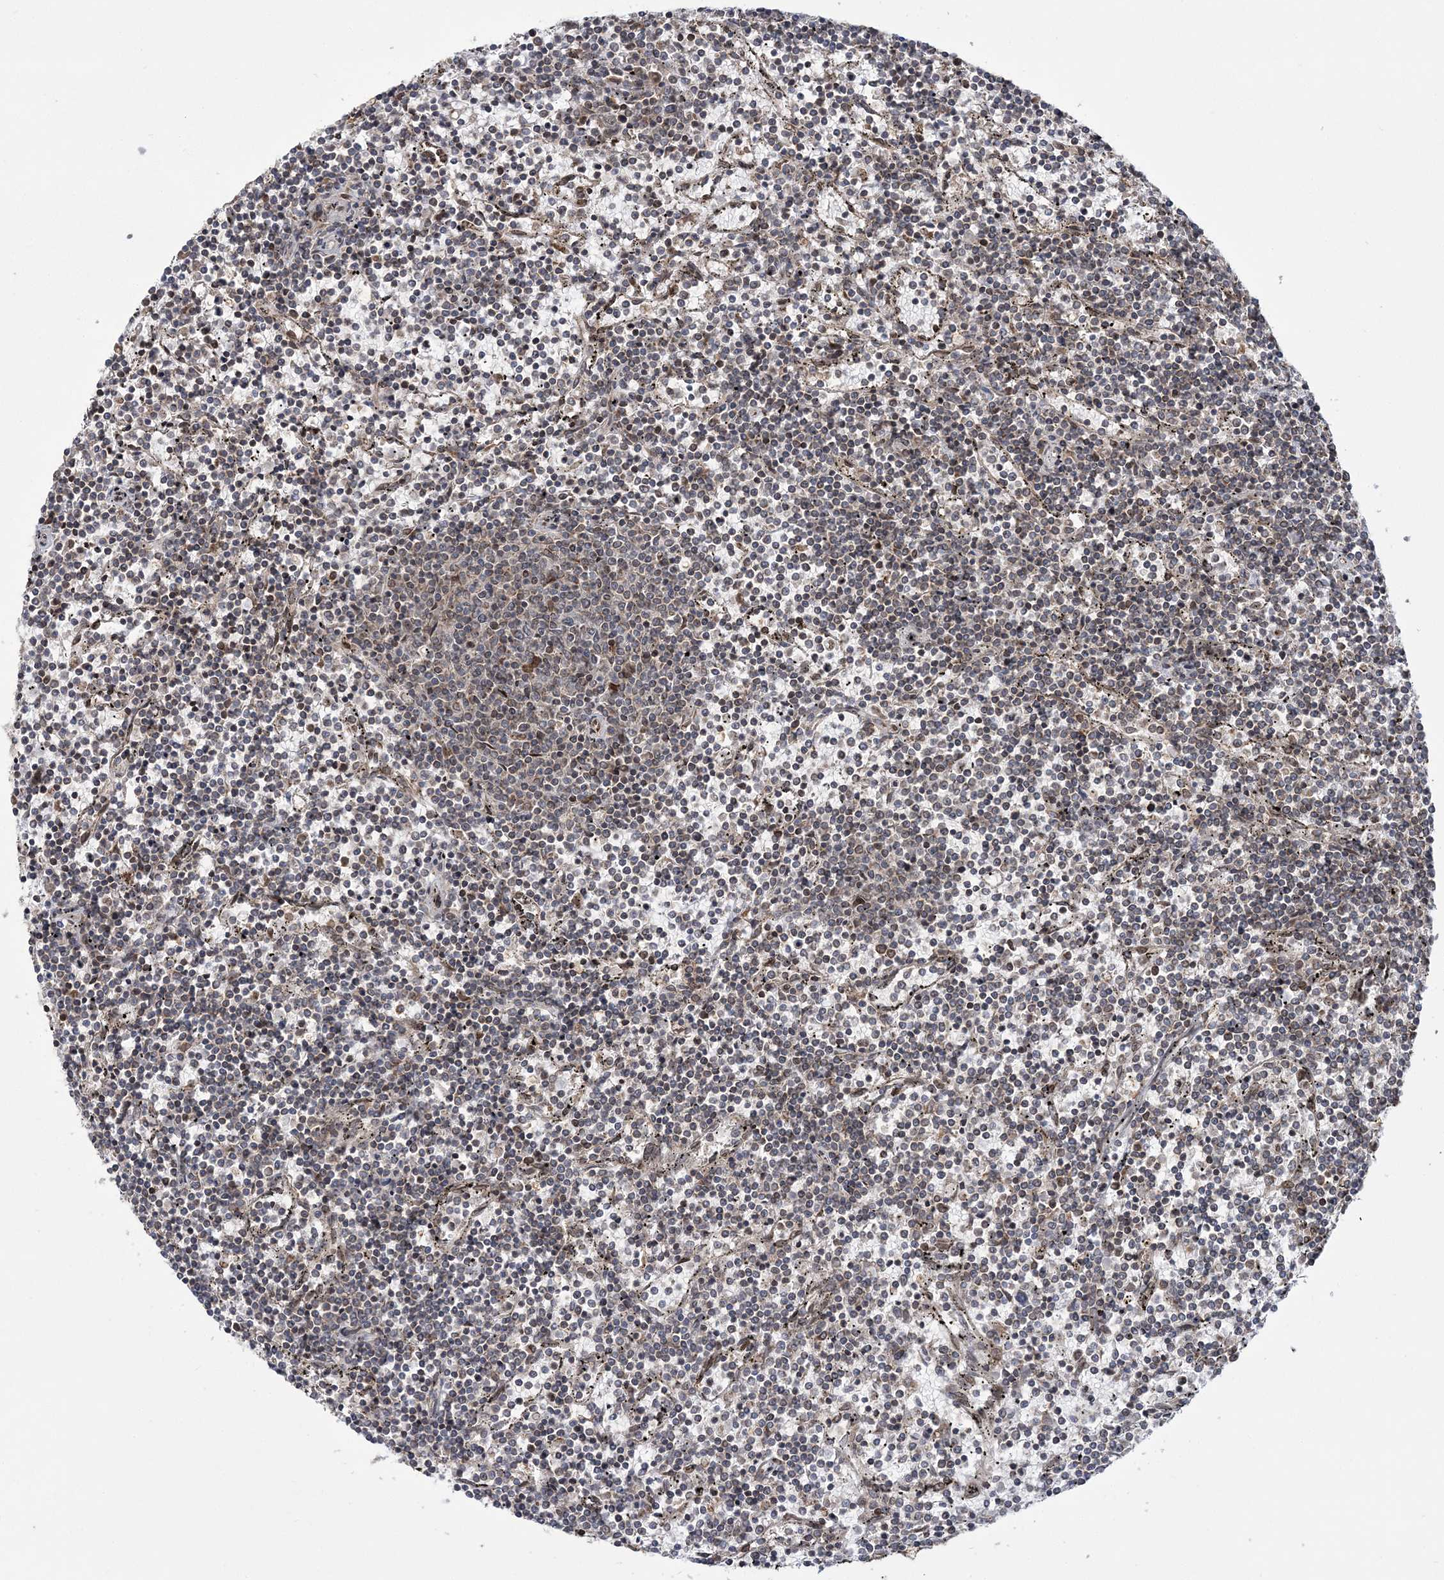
{"staining": {"intensity": "negative", "quantity": "none", "location": "none"}, "tissue": "lymphoma", "cell_type": "Tumor cells", "image_type": "cancer", "snomed": [{"axis": "morphology", "description": "Malignant lymphoma, non-Hodgkin's type, Low grade"}, {"axis": "topography", "description": "Spleen"}], "caption": "Immunohistochemistry (IHC) of human lymphoma demonstrates no expression in tumor cells.", "gene": "DNAJC27", "patient": {"sex": "female", "age": 50}}